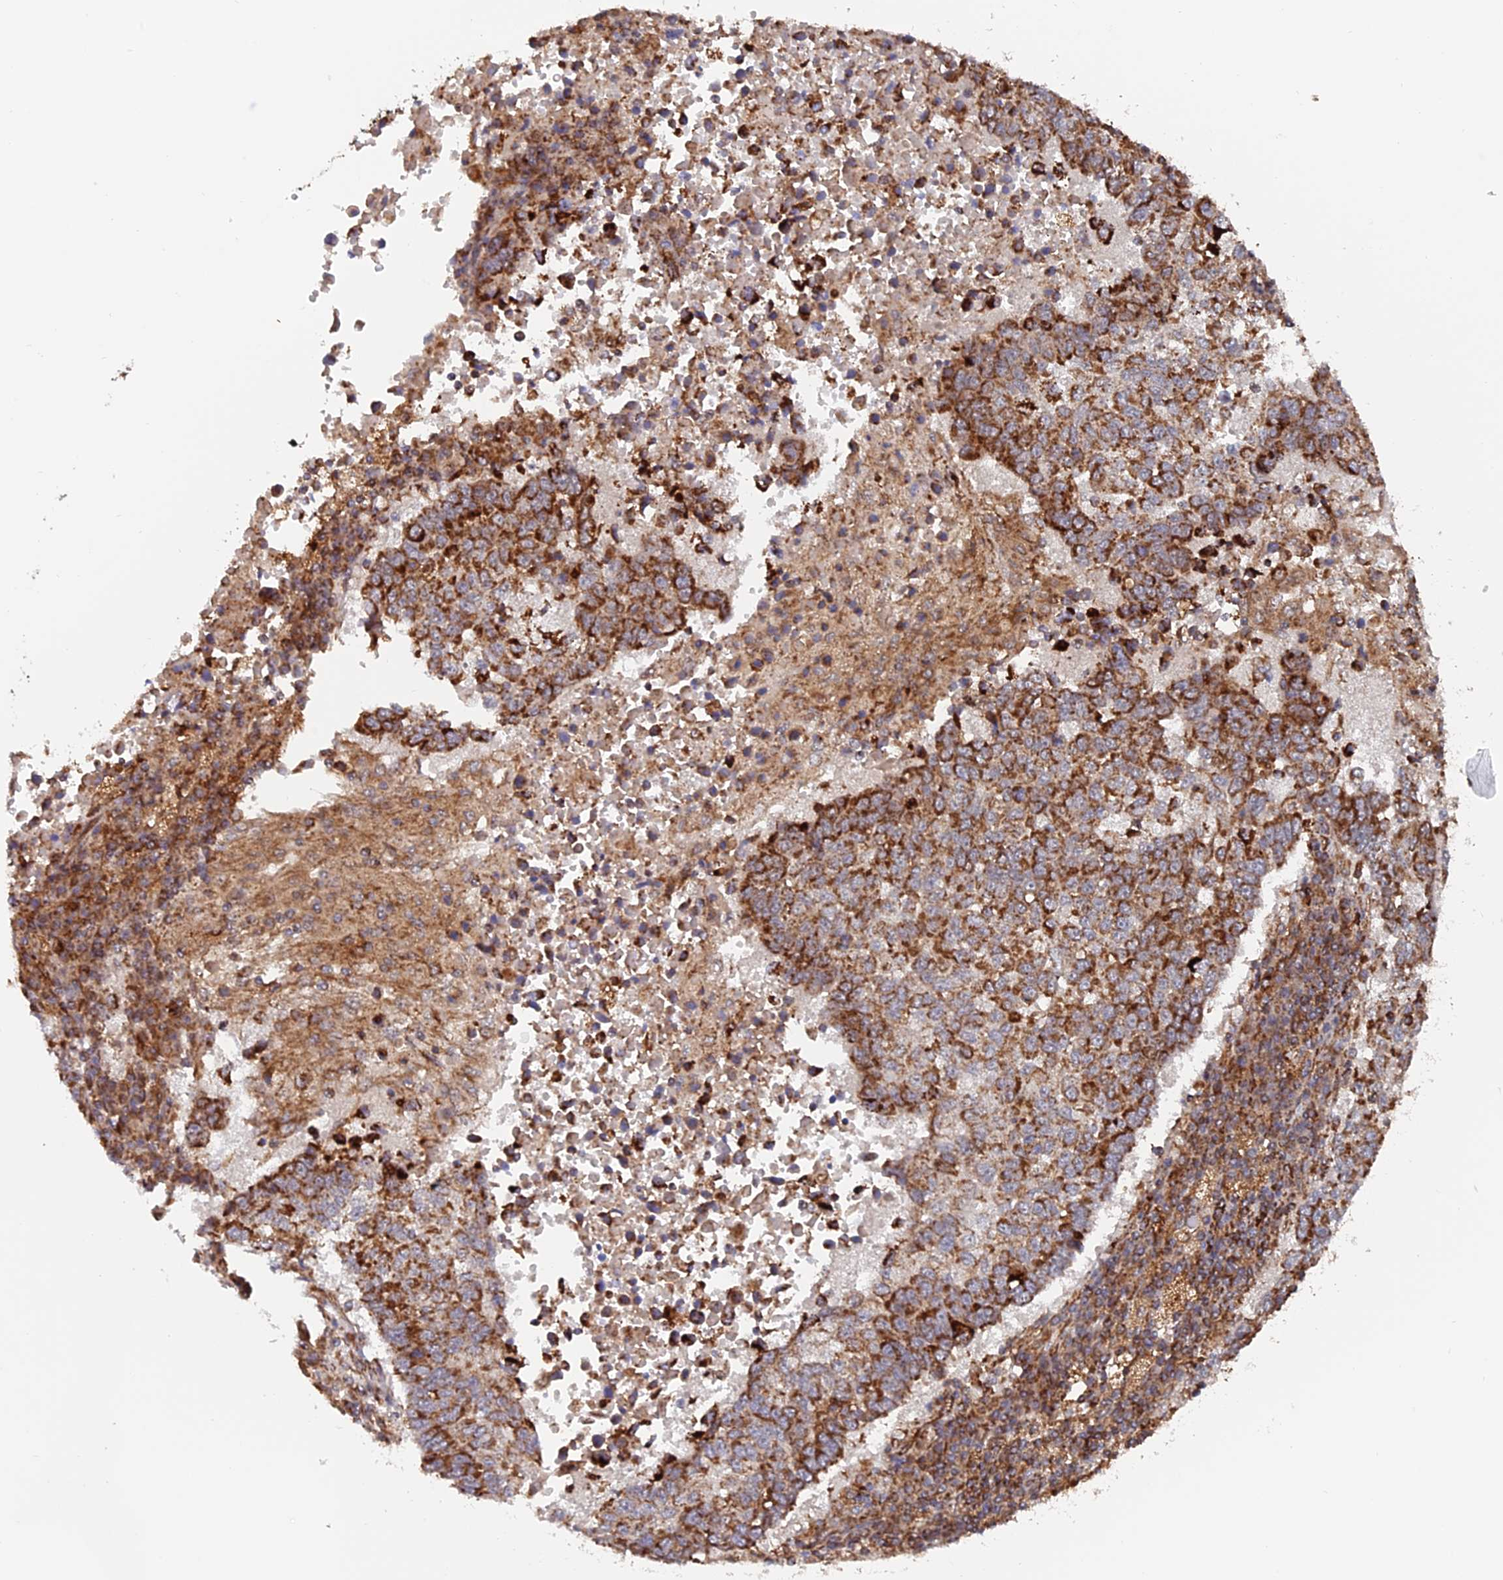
{"staining": {"intensity": "strong", "quantity": ">75%", "location": "cytoplasmic/membranous"}, "tissue": "lung cancer", "cell_type": "Tumor cells", "image_type": "cancer", "snomed": [{"axis": "morphology", "description": "Squamous cell carcinoma, NOS"}, {"axis": "topography", "description": "Lung"}], "caption": "A micrograph of human lung cancer (squamous cell carcinoma) stained for a protein displays strong cytoplasmic/membranous brown staining in tumor cells.", "gene": "DTYMK", "patient": {"sex": "male", "age": 73}}